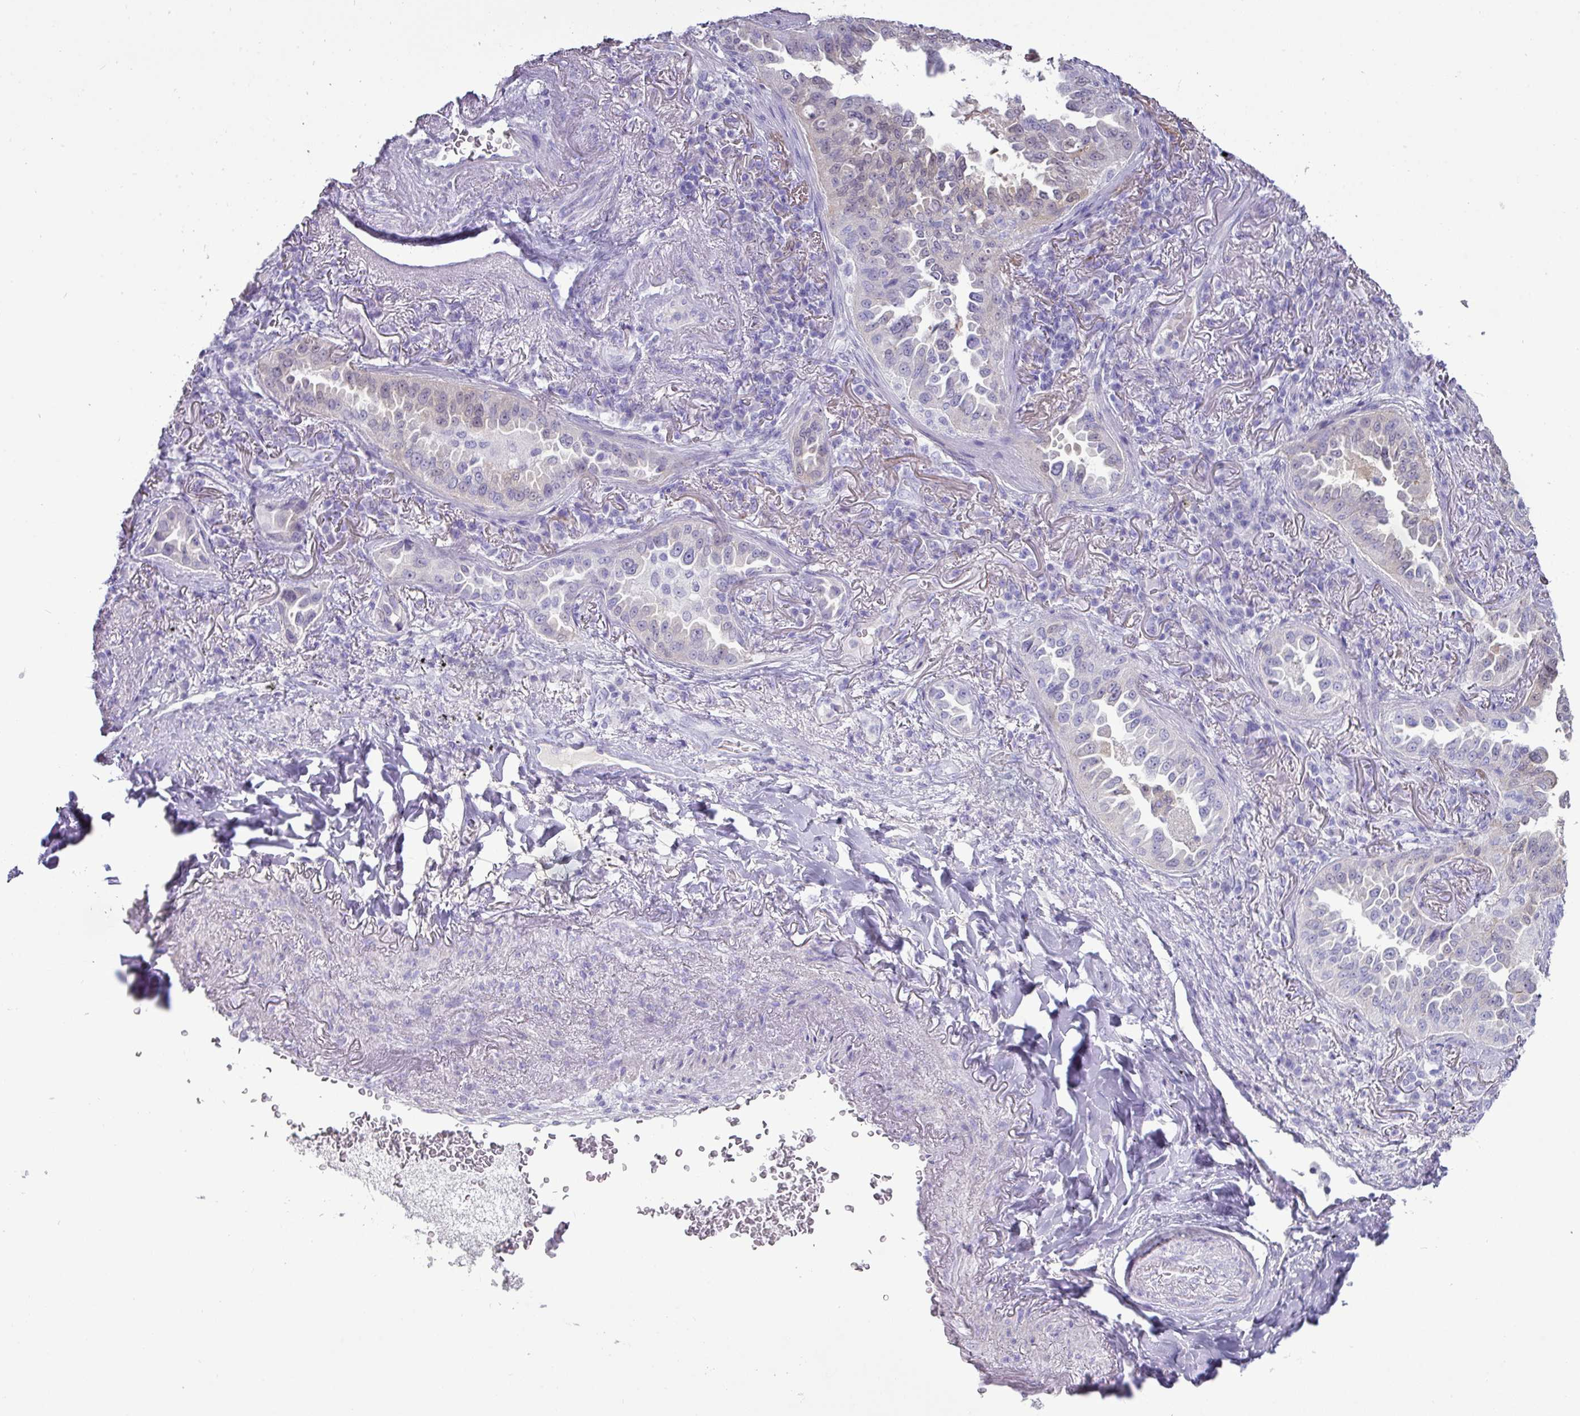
{"staining": {"intensity": "negative", "quantity": "none", "location": "none"}, "tissue": "lung cancer", "cell_type": "Tumor cells", "image_type": "cancer", "snomed": [{"axis": "morphology", "description": "Adenocarcinoma, NOS"}, {"axis": "topography", "description": "Lung"}], "caption": "A high-resolution photomicrograph shows immunohistochemistry staining of adenocarcinoma (lung), which reveals no significant staining in tumor cells.", "gene": "GSTA3", "patient": {"sex": "female", "age": 69}}